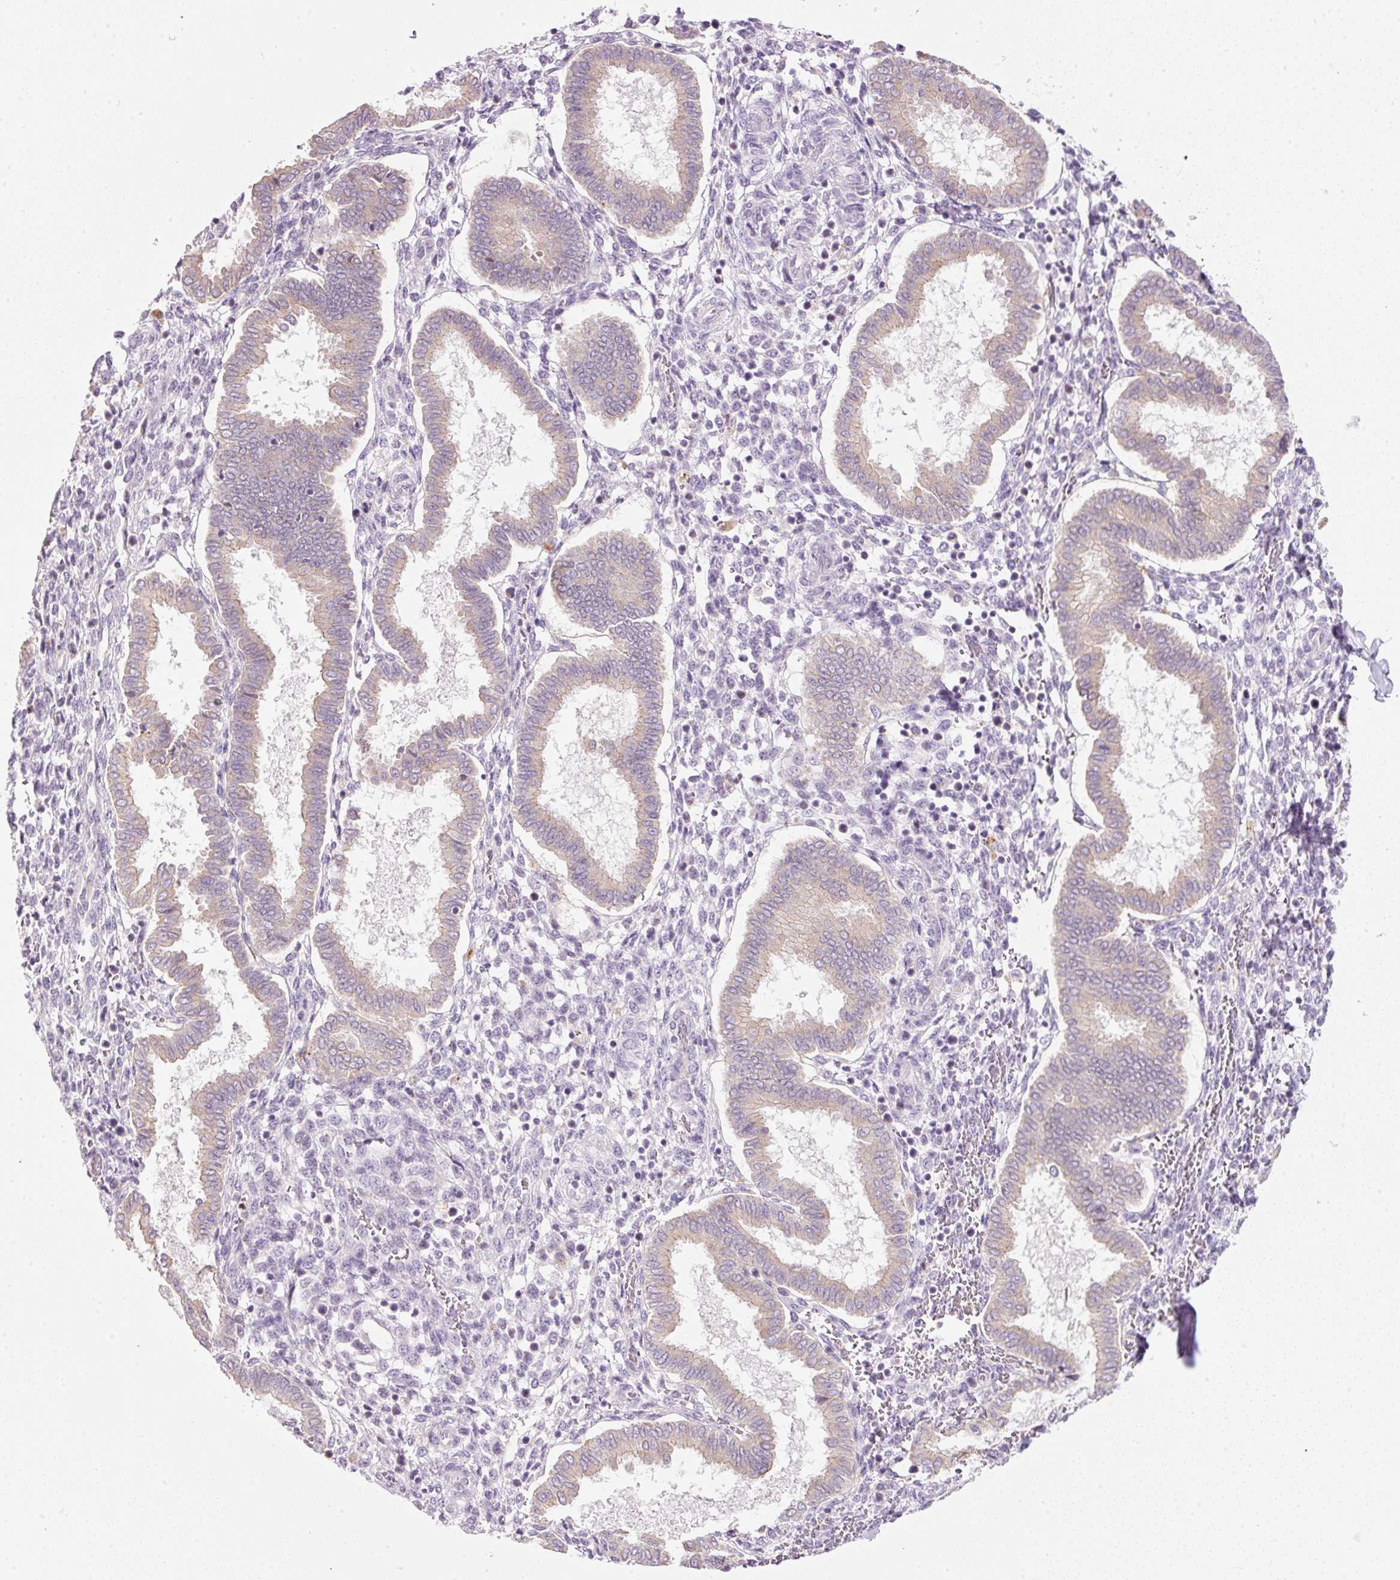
{"staining": {"intensity": "negative", "quantity": "none", "location": "none"}, "tissue": "endometrium", "cell_type": "Cells in endometrial stroma", "image_type": "normal", "snomed": [{"axis": "morphology", "description": "Normal tissue, NOS"}, {"axis": "topography", "description": "Endometrium"}], "caption": "Endometrium stained for a protein using IHC displays no expression cells in endometrial stroma.", "gene": "ZNF639", "patient": {"sex": "female", "age": 24}}